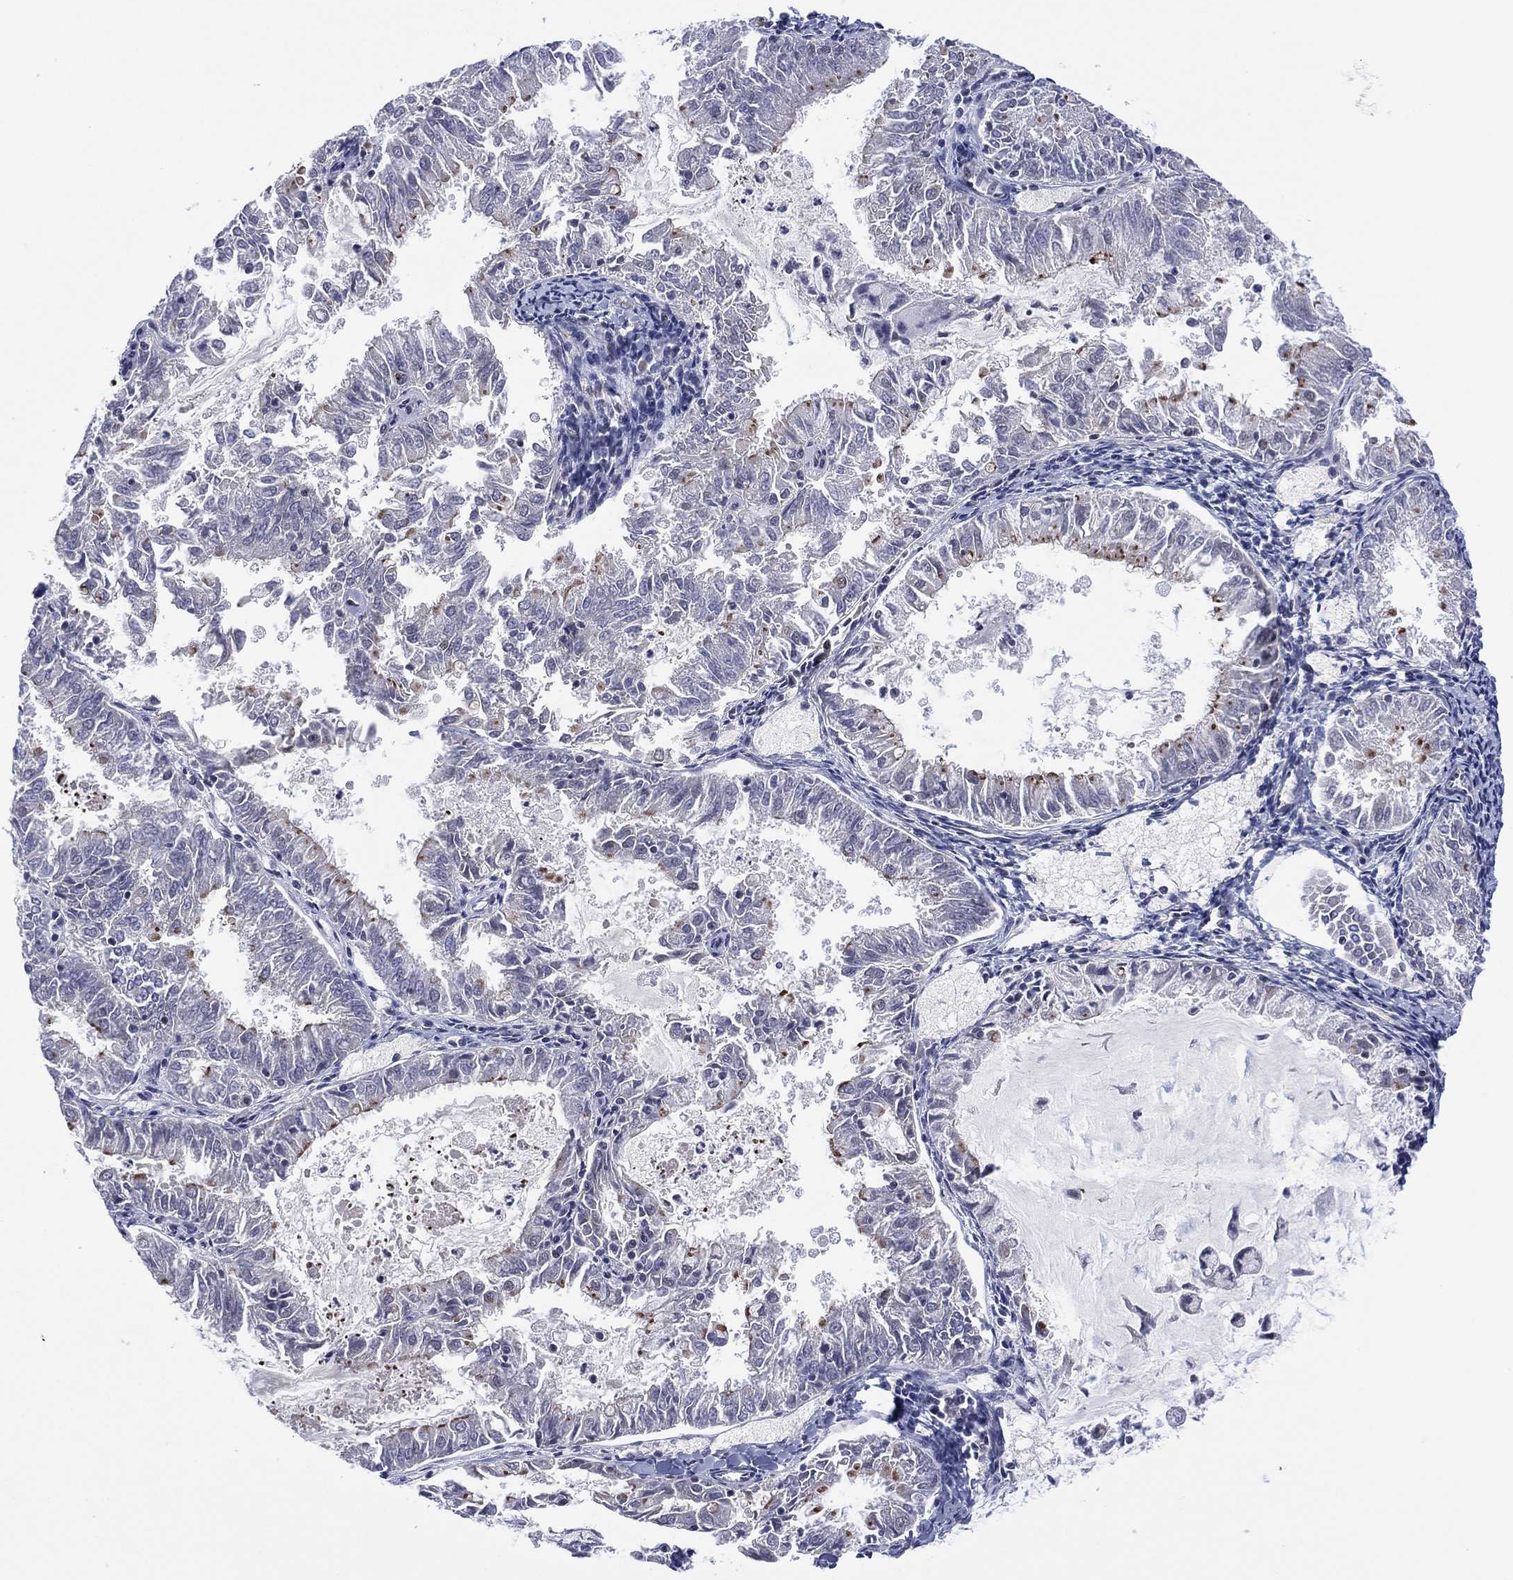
{"staining": {"intensity": "negative", "quantity": "none", "location": "none"}, "tissue": "endometrial cancer", "cell_type": "Tumor cells", "image_type": "cancer", "snomed": [{"axis": "morphology", "description": "Adenocarcinoma, NOS"}, {"axis": "topography", "description": "Endometrium"}], "caption": "IHC micrograph of endometrial cancer (adenocarcinoma) stained for a protein (brown), which exhibits no positivity in tumor cells.", "gene": "GSE1", "patient": {"sex": "female", "age": 57}}